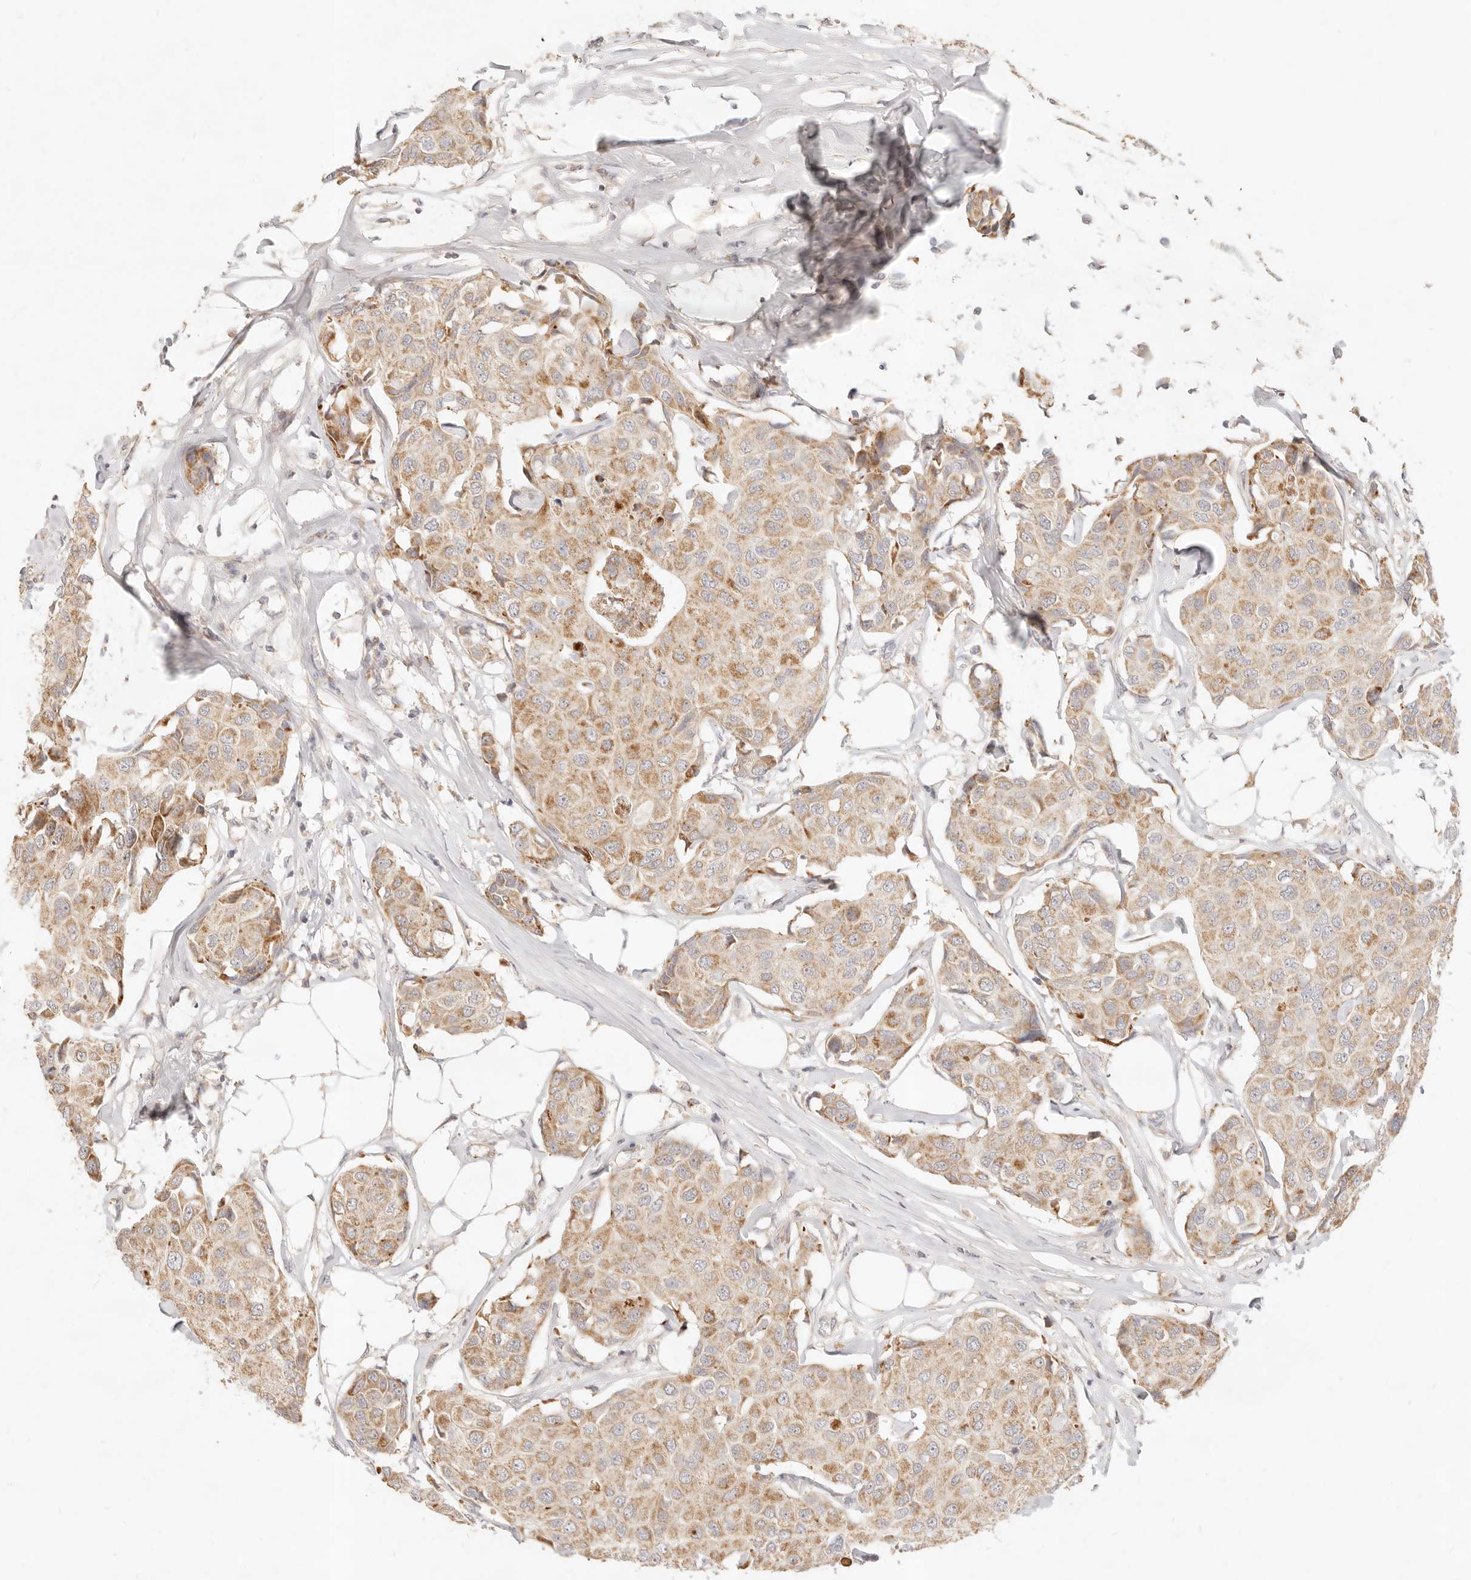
{"staining": {"intensity": "moderate", "quantity": ">75%", "location": "cytoplasmic/membranous"}, "tissue": "breast cancer", "cell_type": "Tumor cells", "image_type": "cancer", "snomed": [{"axis": "morphology", "description": "Duct carcinoma"}, {"axis": "topography", "description": "Breast"}], "caption": "Immunohistochemistry photomicrograph of neoplastic tissue: human breast cancer stained using immunohistochemistry (IHC) exhibits medium levels of moderate protein expression localized specifically in the cytoplasmic/membranous of tumor cells, appearing as a cytoplasmic/membranous brown color.", "gene": "RUBCNL", "patient": {"sex": "female", "age": 80}}